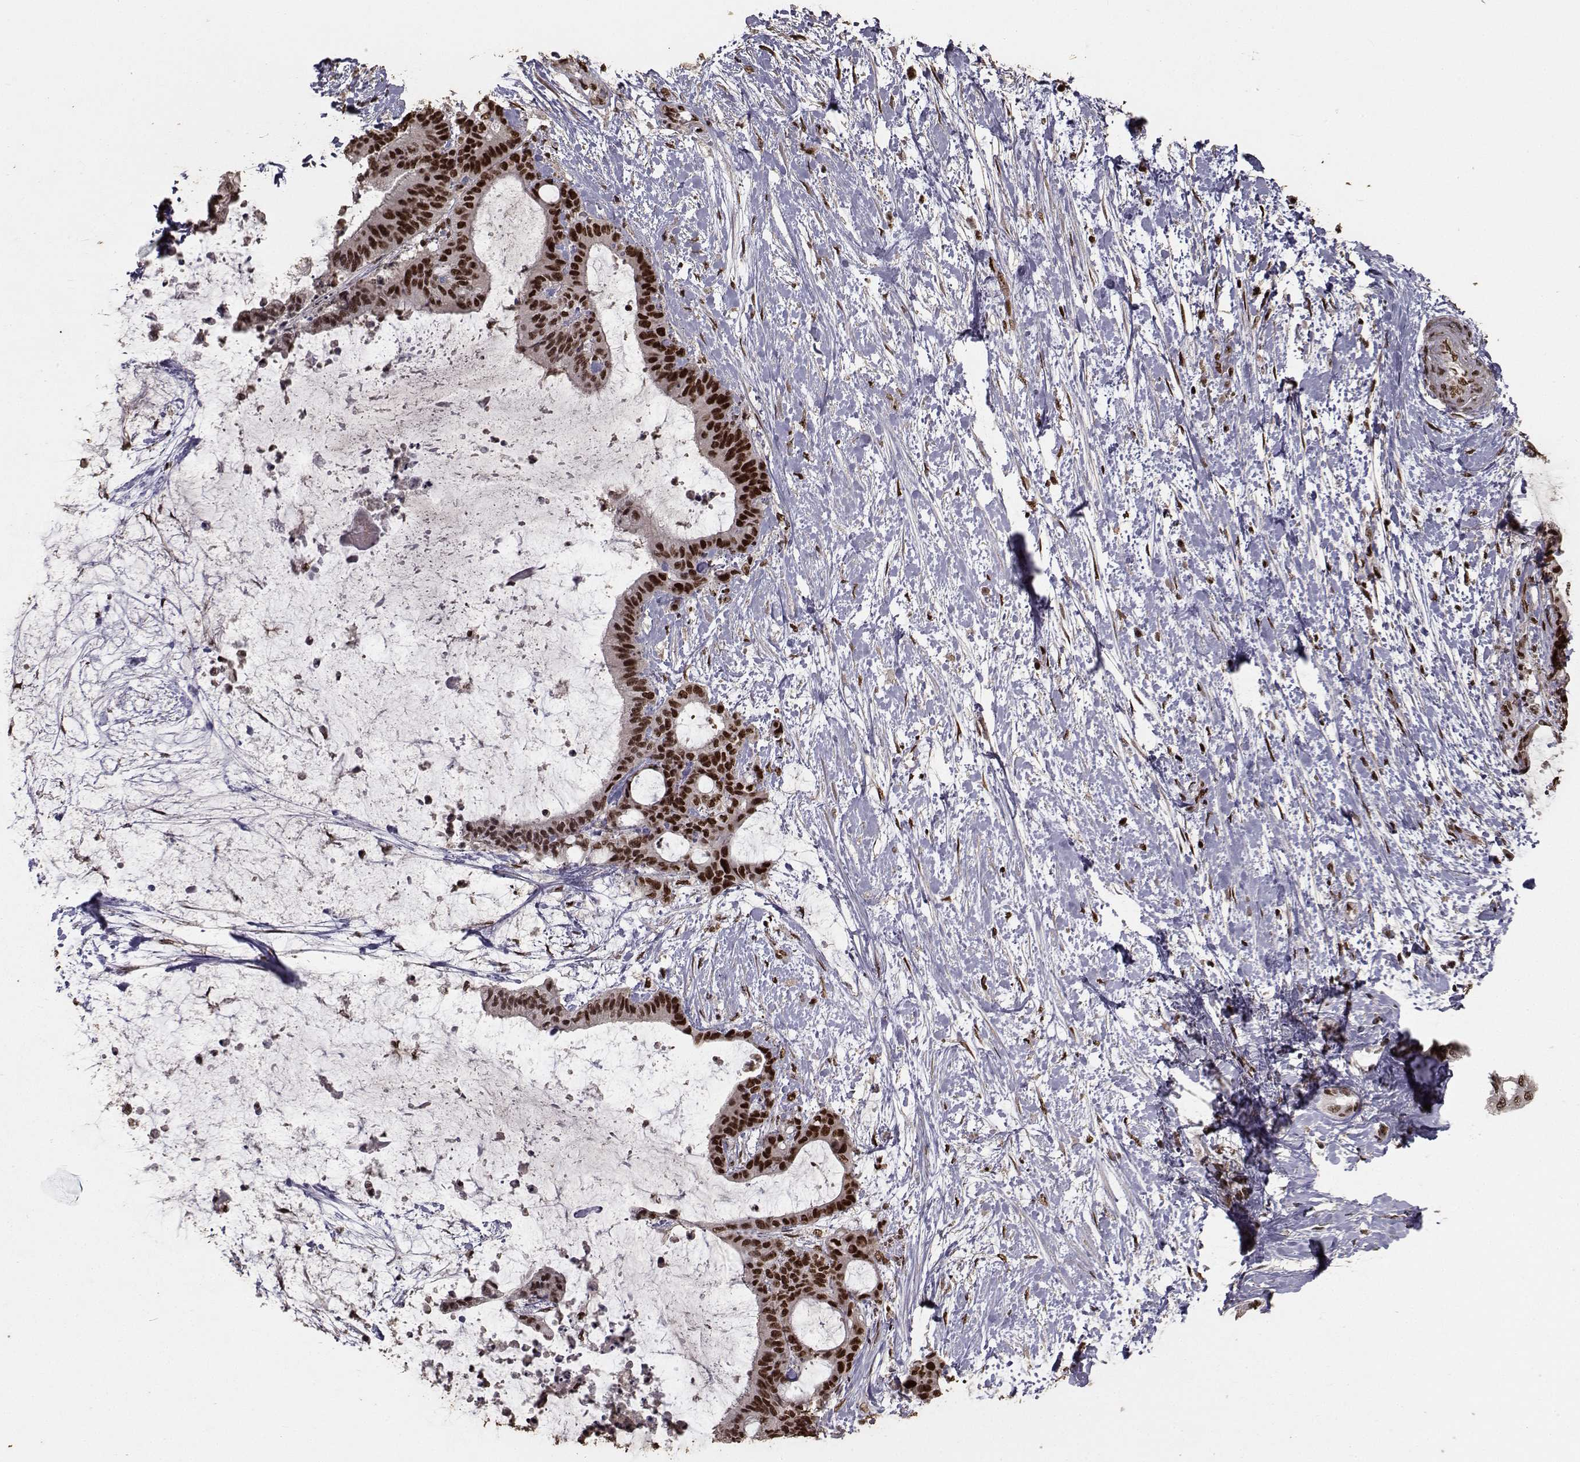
{"staining": {"intensity": "strong", "quantity": ">75%", "location": "nuclear"}, "tissue": "liver cancer", "cell_type": "Tumor cells", "image_type": "cancer", "snomed": [{"axis": "morphology", "description": "Cholangiocarcinoma"}, {"axis": "topography", "description": "Liver"}], "caption": "Brown immunohistochemical staining in human liver cancer displays strong nuclear staining in about >75% of tumor cells.", "gene": "SF1", "patient": {"sex": "female", "age": 73}}